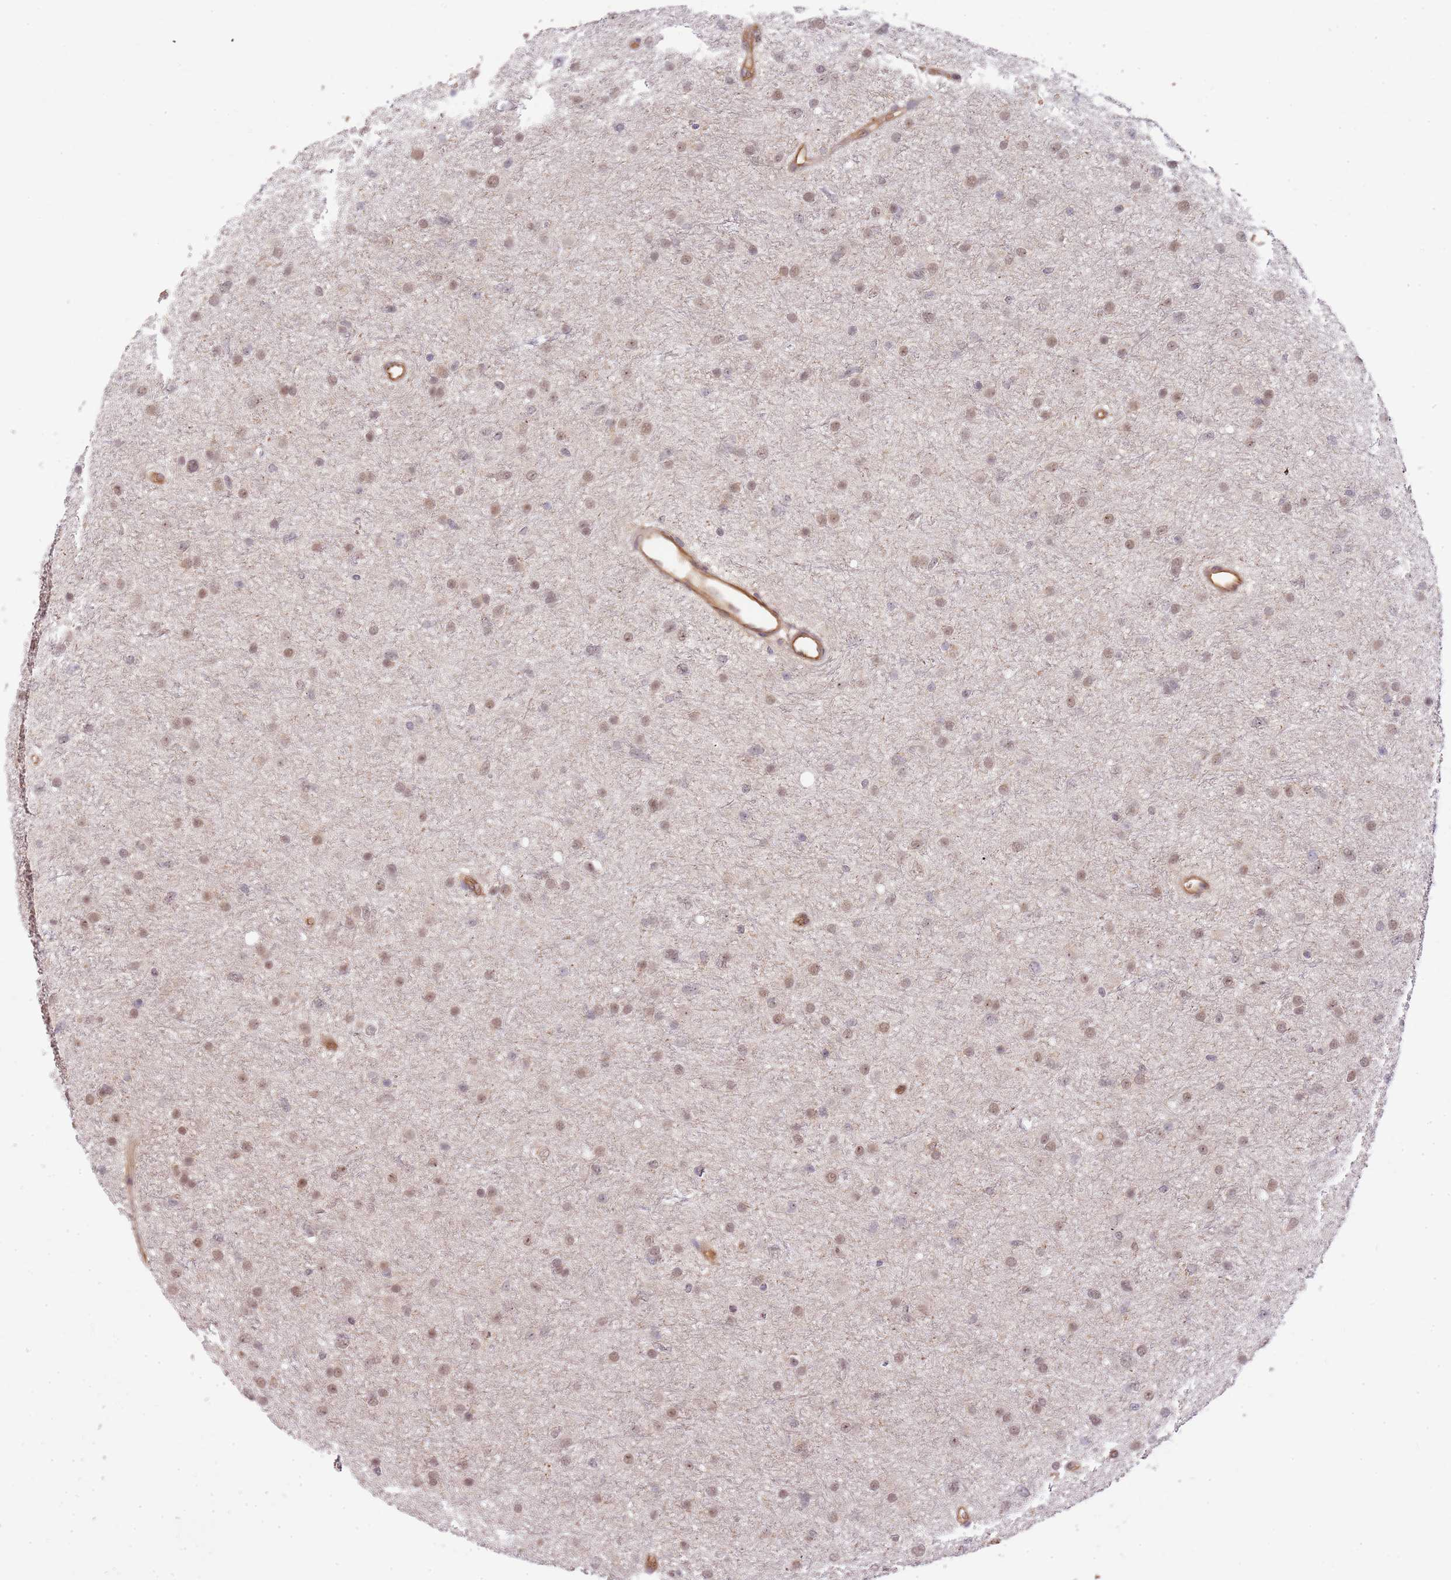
{"staining": {"intensity": "moderate", "quantity": "25%-75%", "location": "nuclear"}, "tissue": "glioma", "cell_type": "Tumor cells", "image_type": "cancer", "snomed": [{"axis": "morphology", "description": "Glioma, malignant, Low grade"}, {"axis": "topography", "description": "Cerebral cortex"}], "caption": "Immunohistochemistry (IHC) (DAB) staining of human glioma exhibits moderate nuclear protein expression in approximately 25%-75% of tumor cells. Immunohistochemistry (IHC) stains the protein in brown and the nuclei are stained blue.", "gene": "SURF2", "patient": {"sex": "female", "age": 39}}